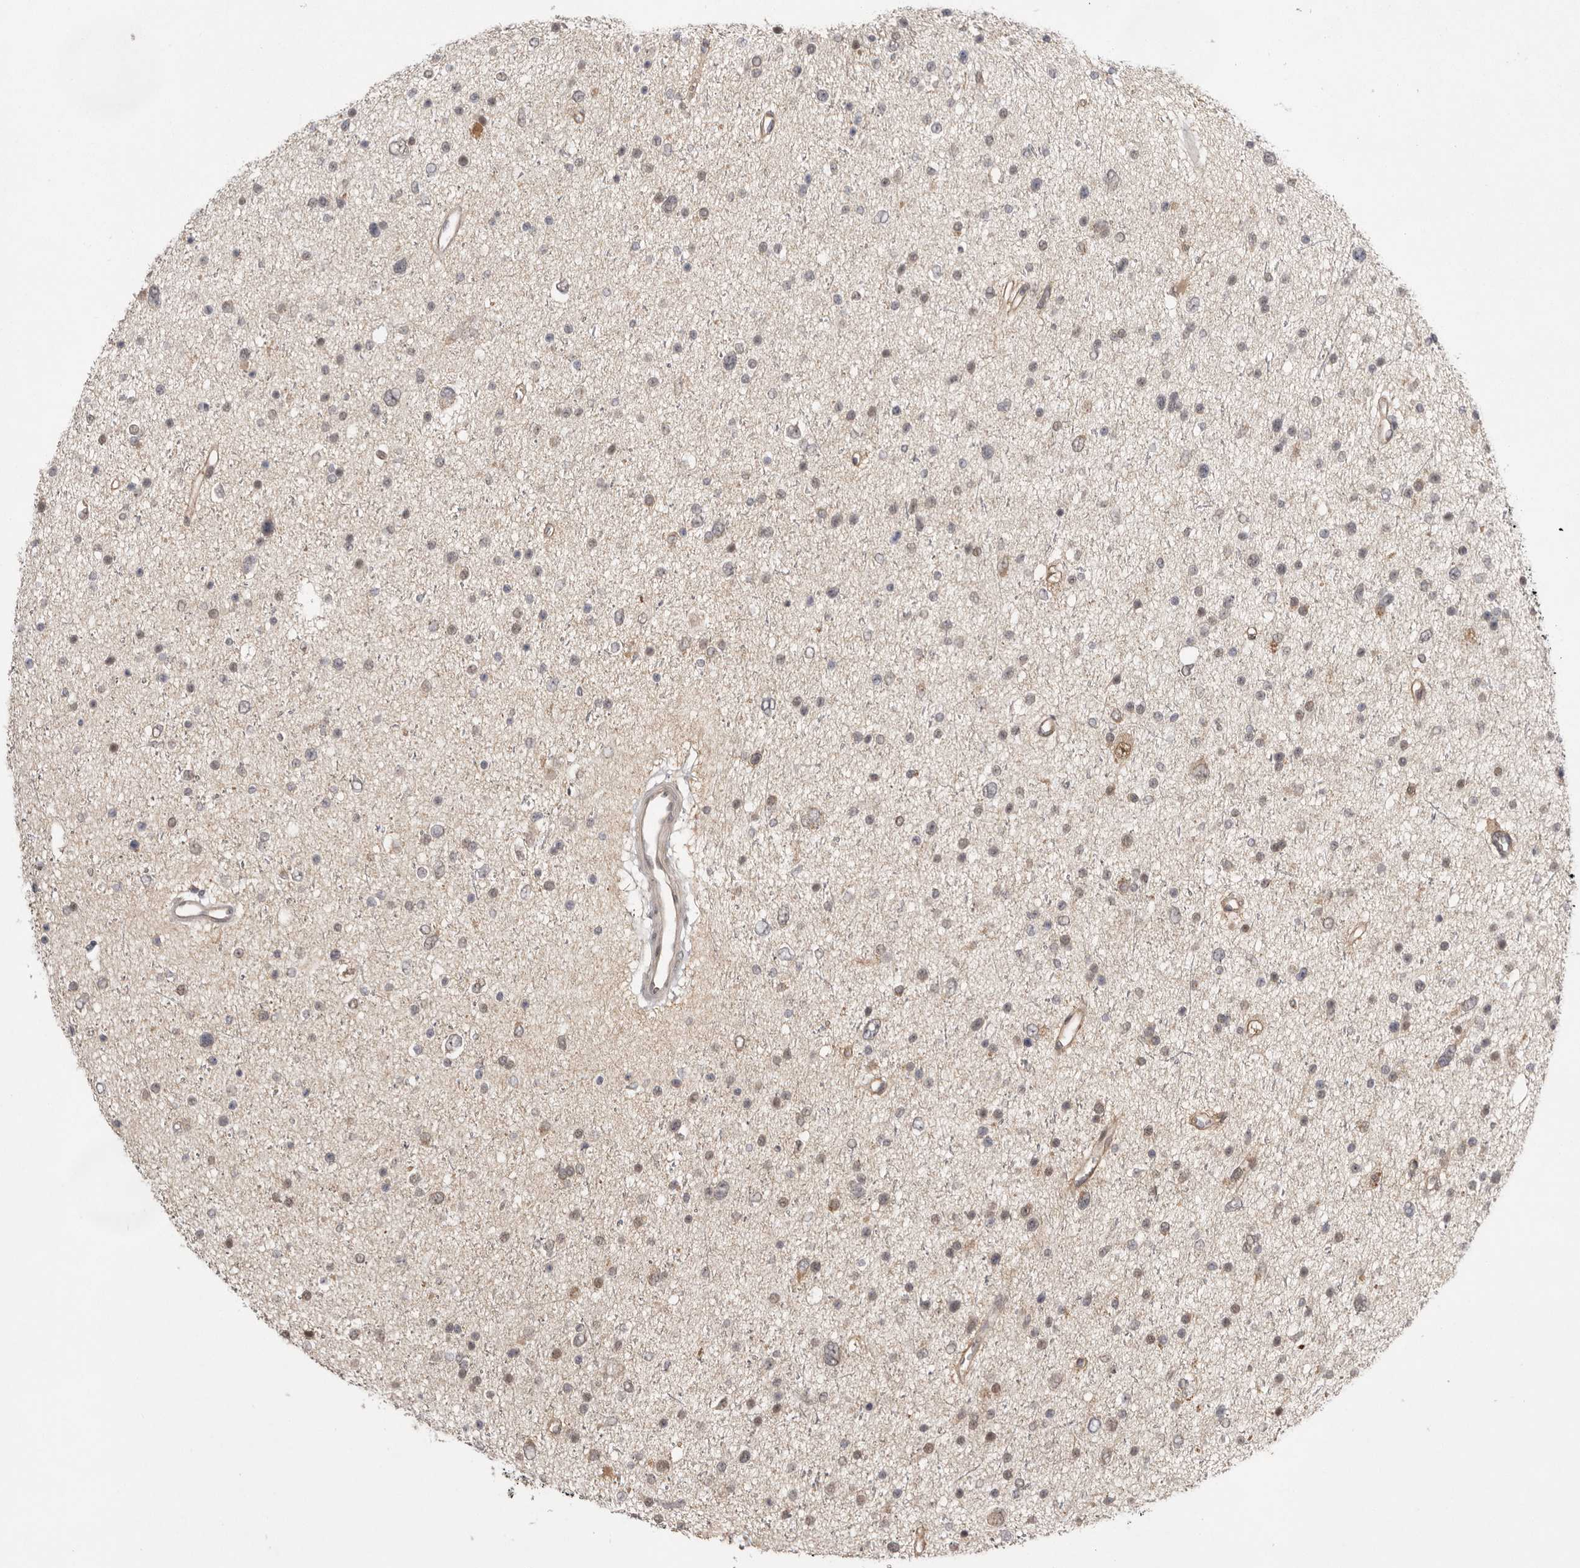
{"staining": {"intensity": "weak", "quantity": "25%-75%", "location": "cytoplasmic/membranous,nuclear"}, "tissue": "glioma", "cell_type": "Tumor cells", "image_type": "cancer", "snomed": [{"axis": "morphology", "description": "Glioma, malignant, Low grade"}, {"axis": "topography", "description": "Brain"}], "caption": "Malignant low-grade glioma was stained to show a protein in brown. There is low levels of weak cytoplasmic/membranous and nuclear positivity in about 25%-75% of tumor cells. Nuclei are stained in blue.", "gene": "NSUN4", "patient": {"sex": "female", "age": 37}}